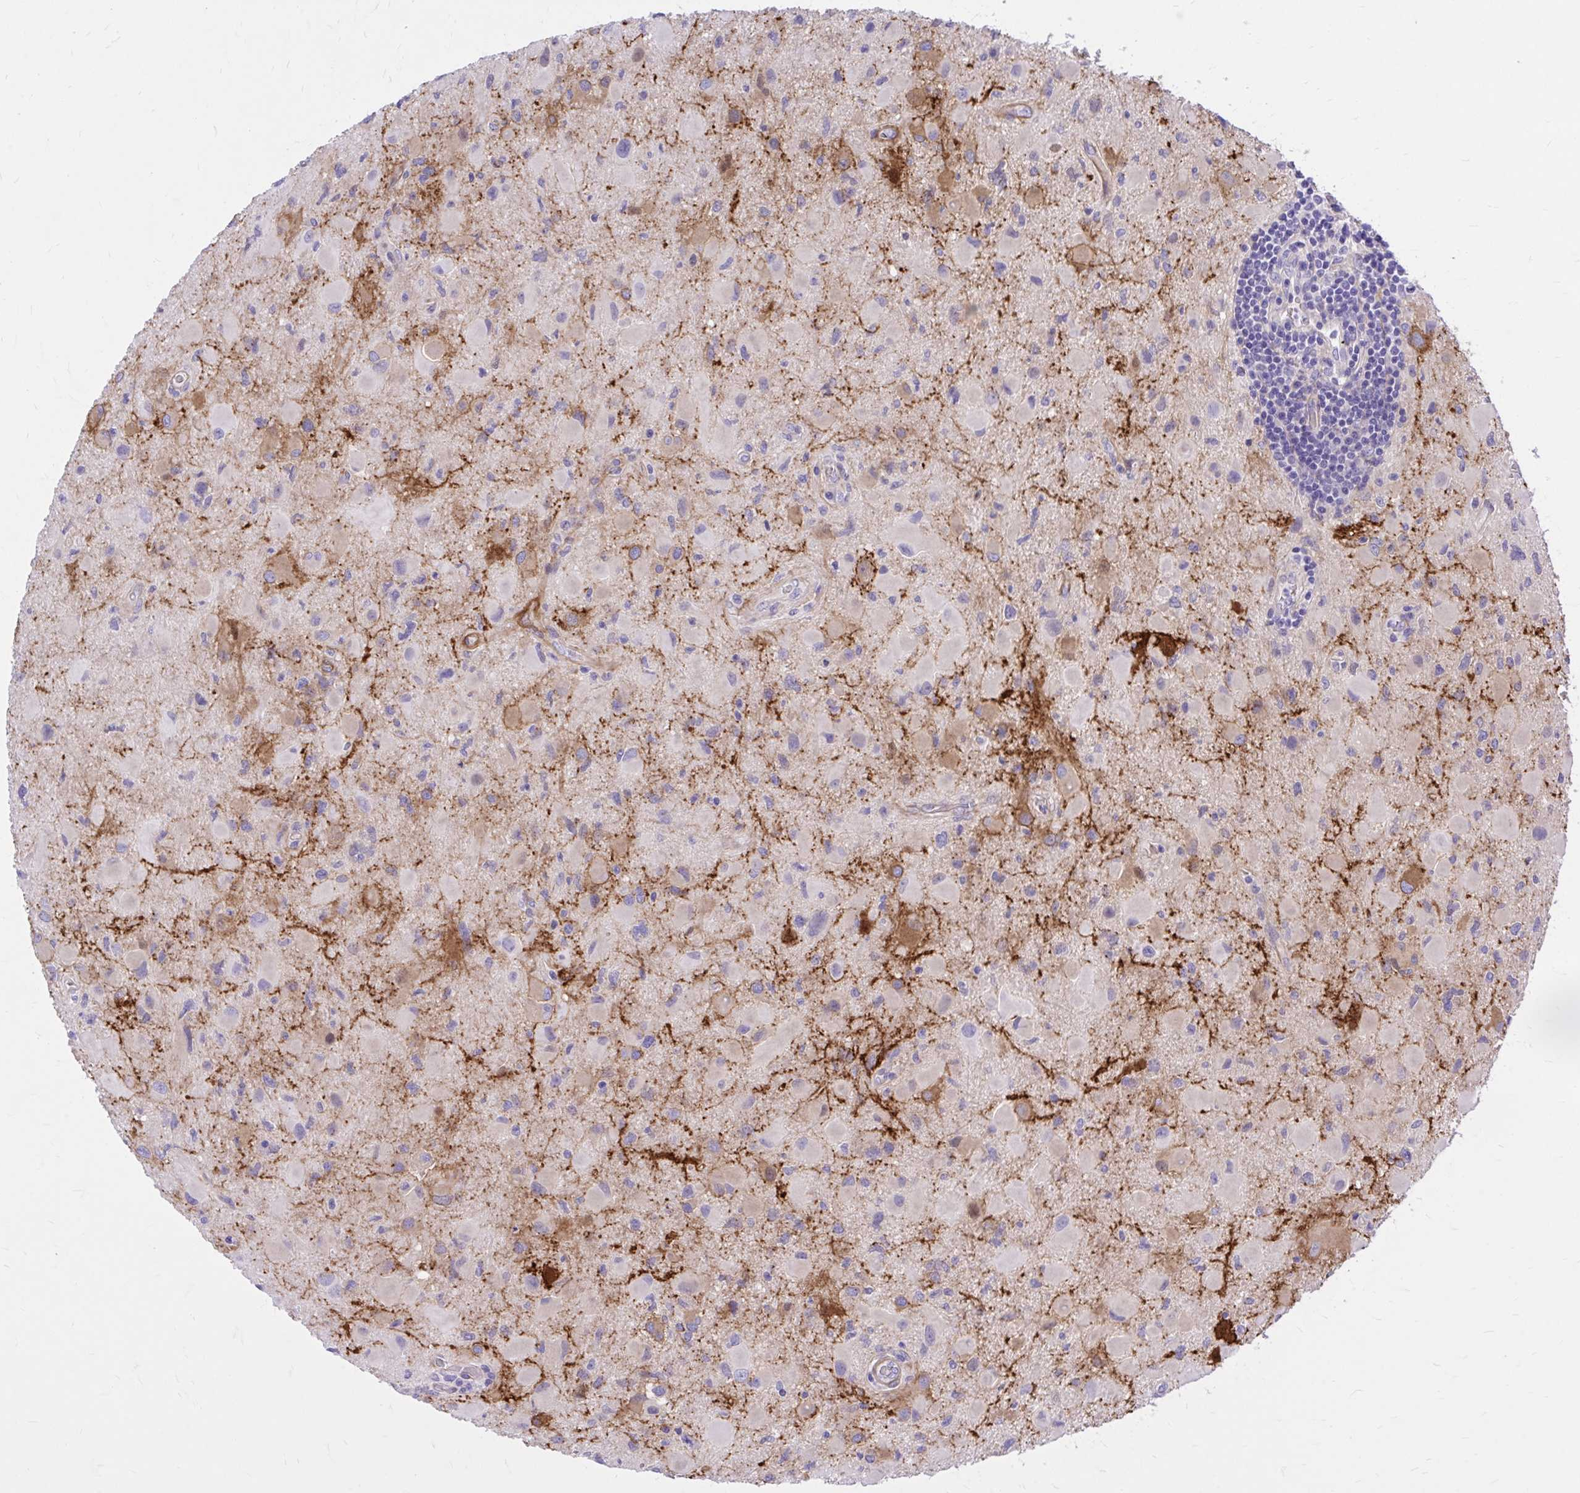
{"staining": {"intensity": "moderate", "quantity": "<25%", "location": "cytoplasmic/membranous"}, "tissue": "glioma", "cell_type": "Tumor cells", "image_type": "cancer", "snomed": [{"axis": "morphology", "description": "Glioma, malignant, Low grade"}, {"axis": "topography", "description": "Brain"}], "caption": "Protein staining by IHC shows moderate cytoplasmic/membranous staining in approximately <25% of tumor cells in glioma.", "gene": "EPB41L1", "patient": {"sex": "female", "age": 32}}